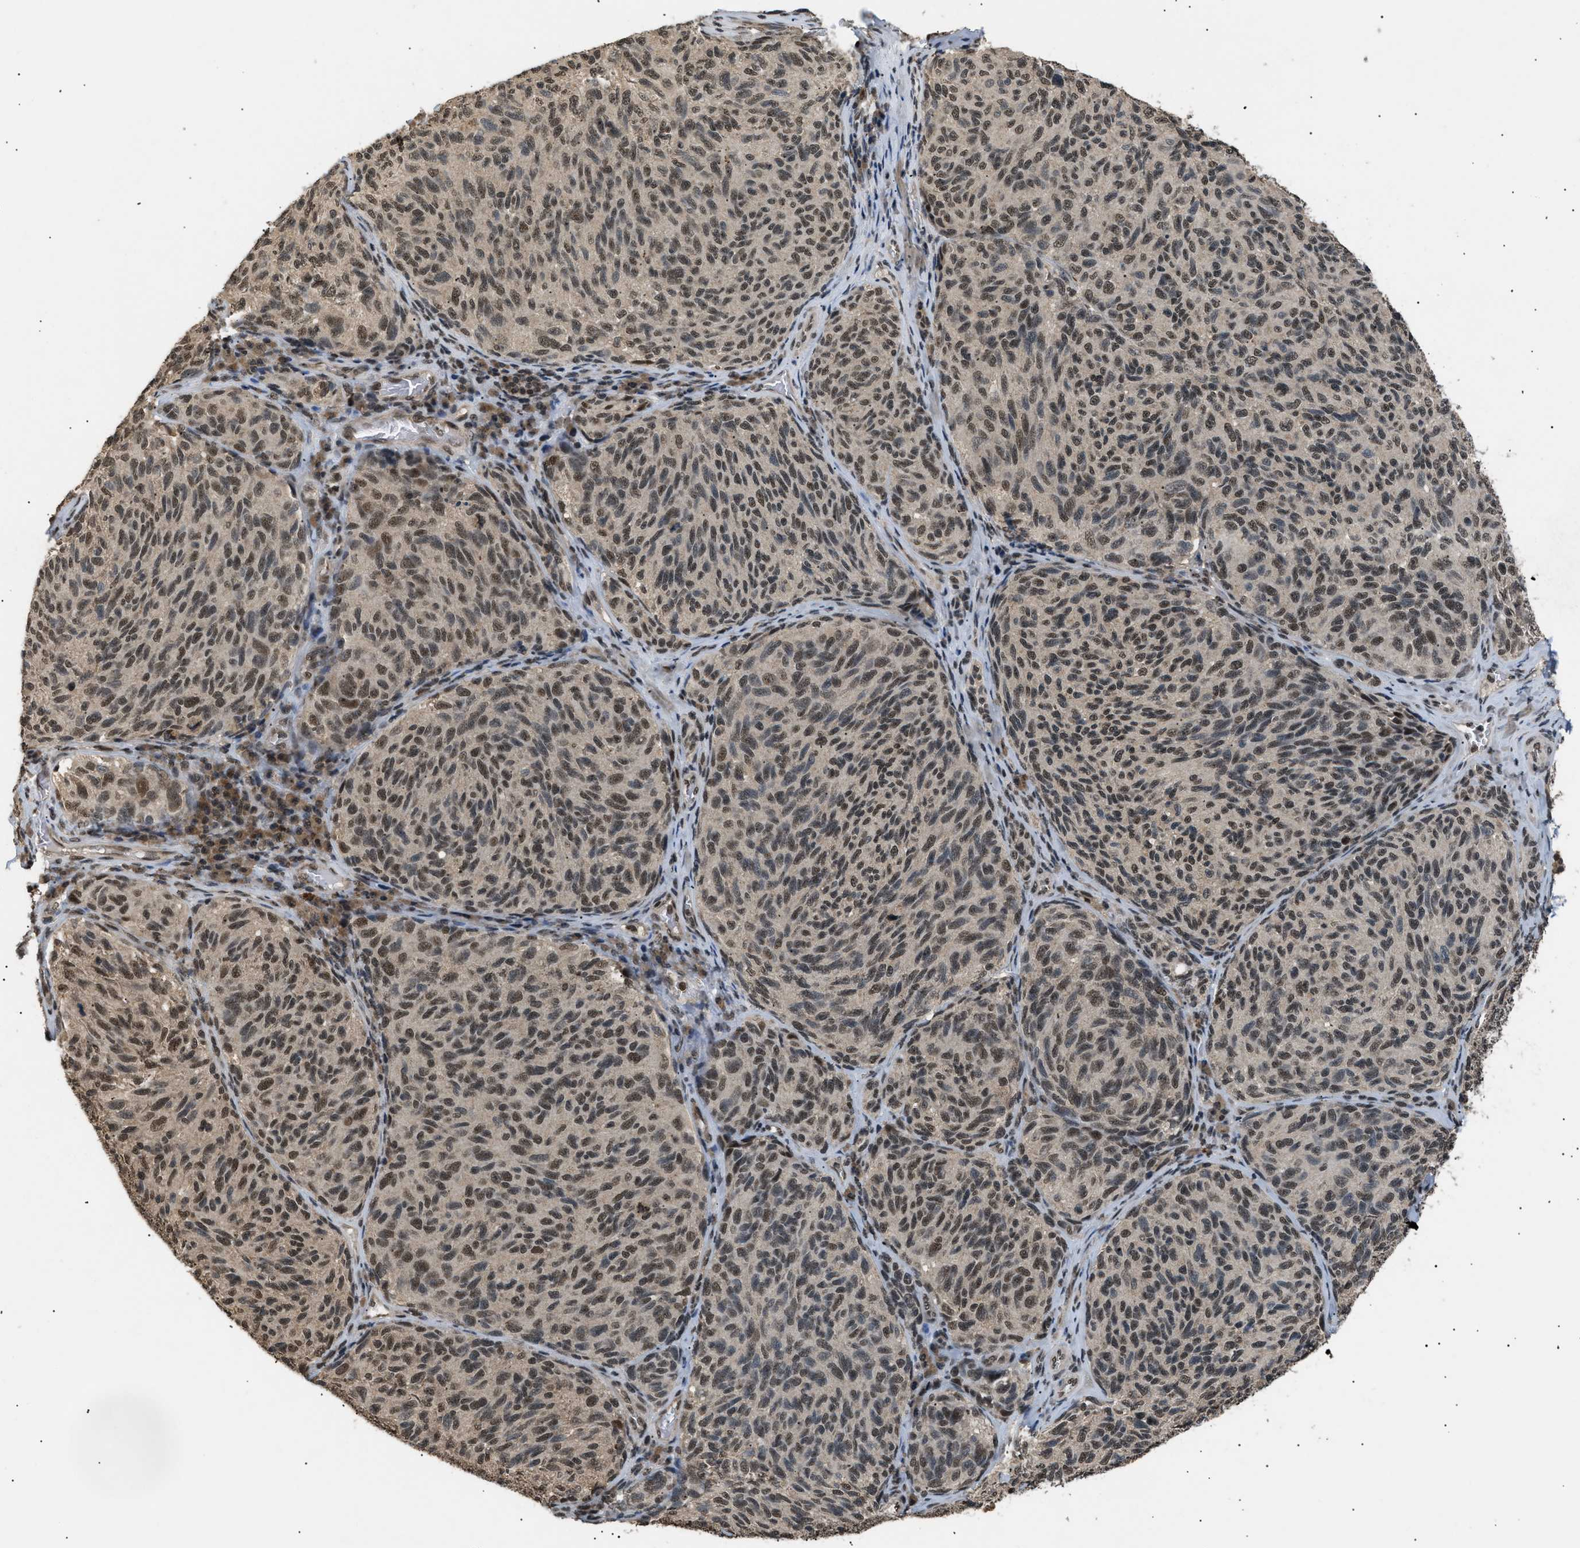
{"staining": {"intensity": "strong", "quantity": ">75%", "location": "nuclear"}, "tissue": "melanoma", "cell_type": "Tumor cells", "image_type": "cancer", "snomed": [{"axis": "morphology", "description": "Malignant melanoma, NOS"}, {"axis": "topography", "description": "Skin"}], "caption": "Melanoma stained for a protein (brown) demonstrates strong nuclear positive staining in approximately >75% of tumor cells.", "gene": "RBM5", "patient": {"sex": "female", "age": 73}}